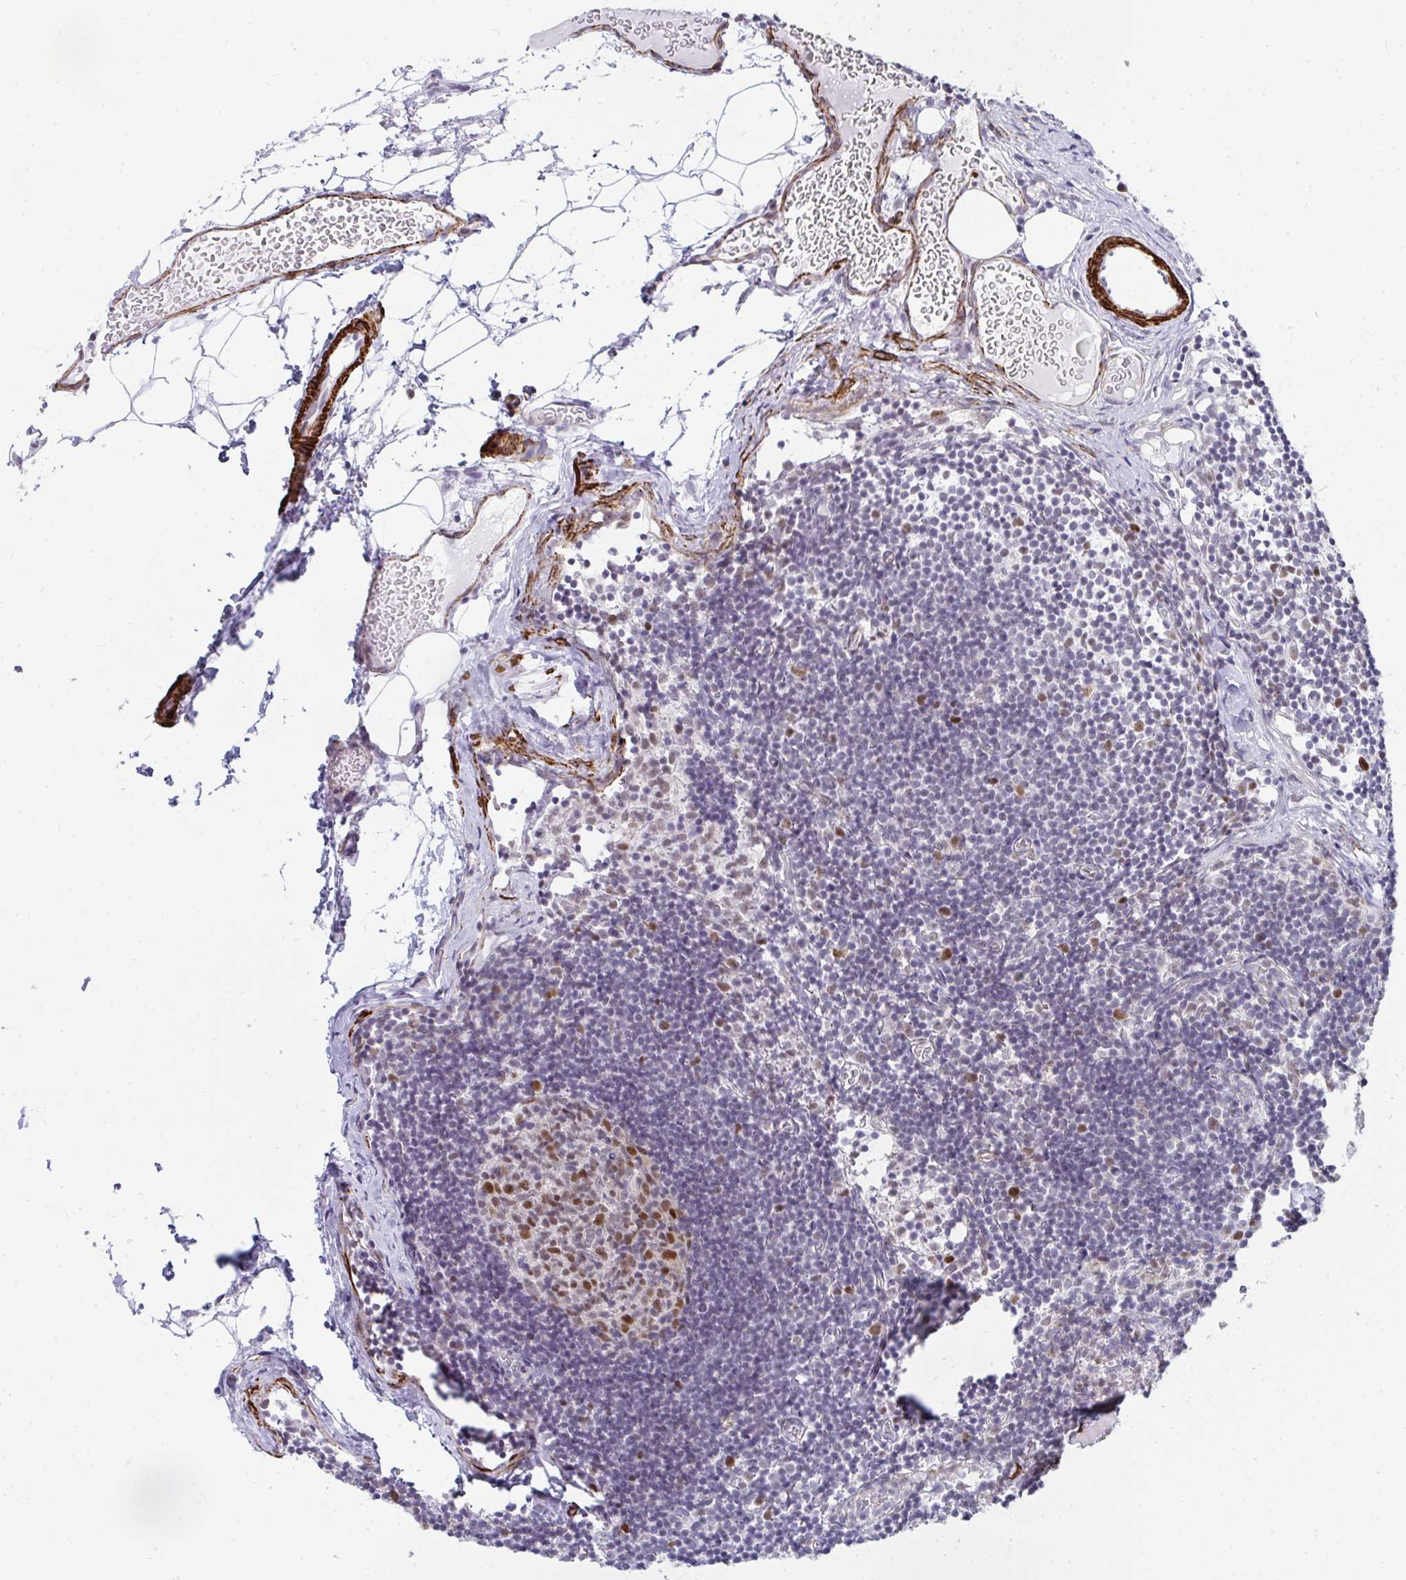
{"staining": {"intensity": "moderate", "quantity": "25%-75%", "location": "nuclear"}, "tissue": "lymph node", "cell_type": "Germinal center cells", "image_type": "normal", "snomed": [{"axis": "morphology", "description": "Normal tissue, NOS"}, {"axis": "topography", "description": "Lymph node"}], "caption": "An IHC micrograph of unremarkable tissue is shown. Protein staining in brown highlights moderate nuclear positivity in lymph node within germinal center cells. The protein is stained brown, and the nuclei are stained in blue (DAB IHC with brightfield microscopy, high magnification).", "gene": "GINS2", "patient": {"sex": "female", "age": 31}}